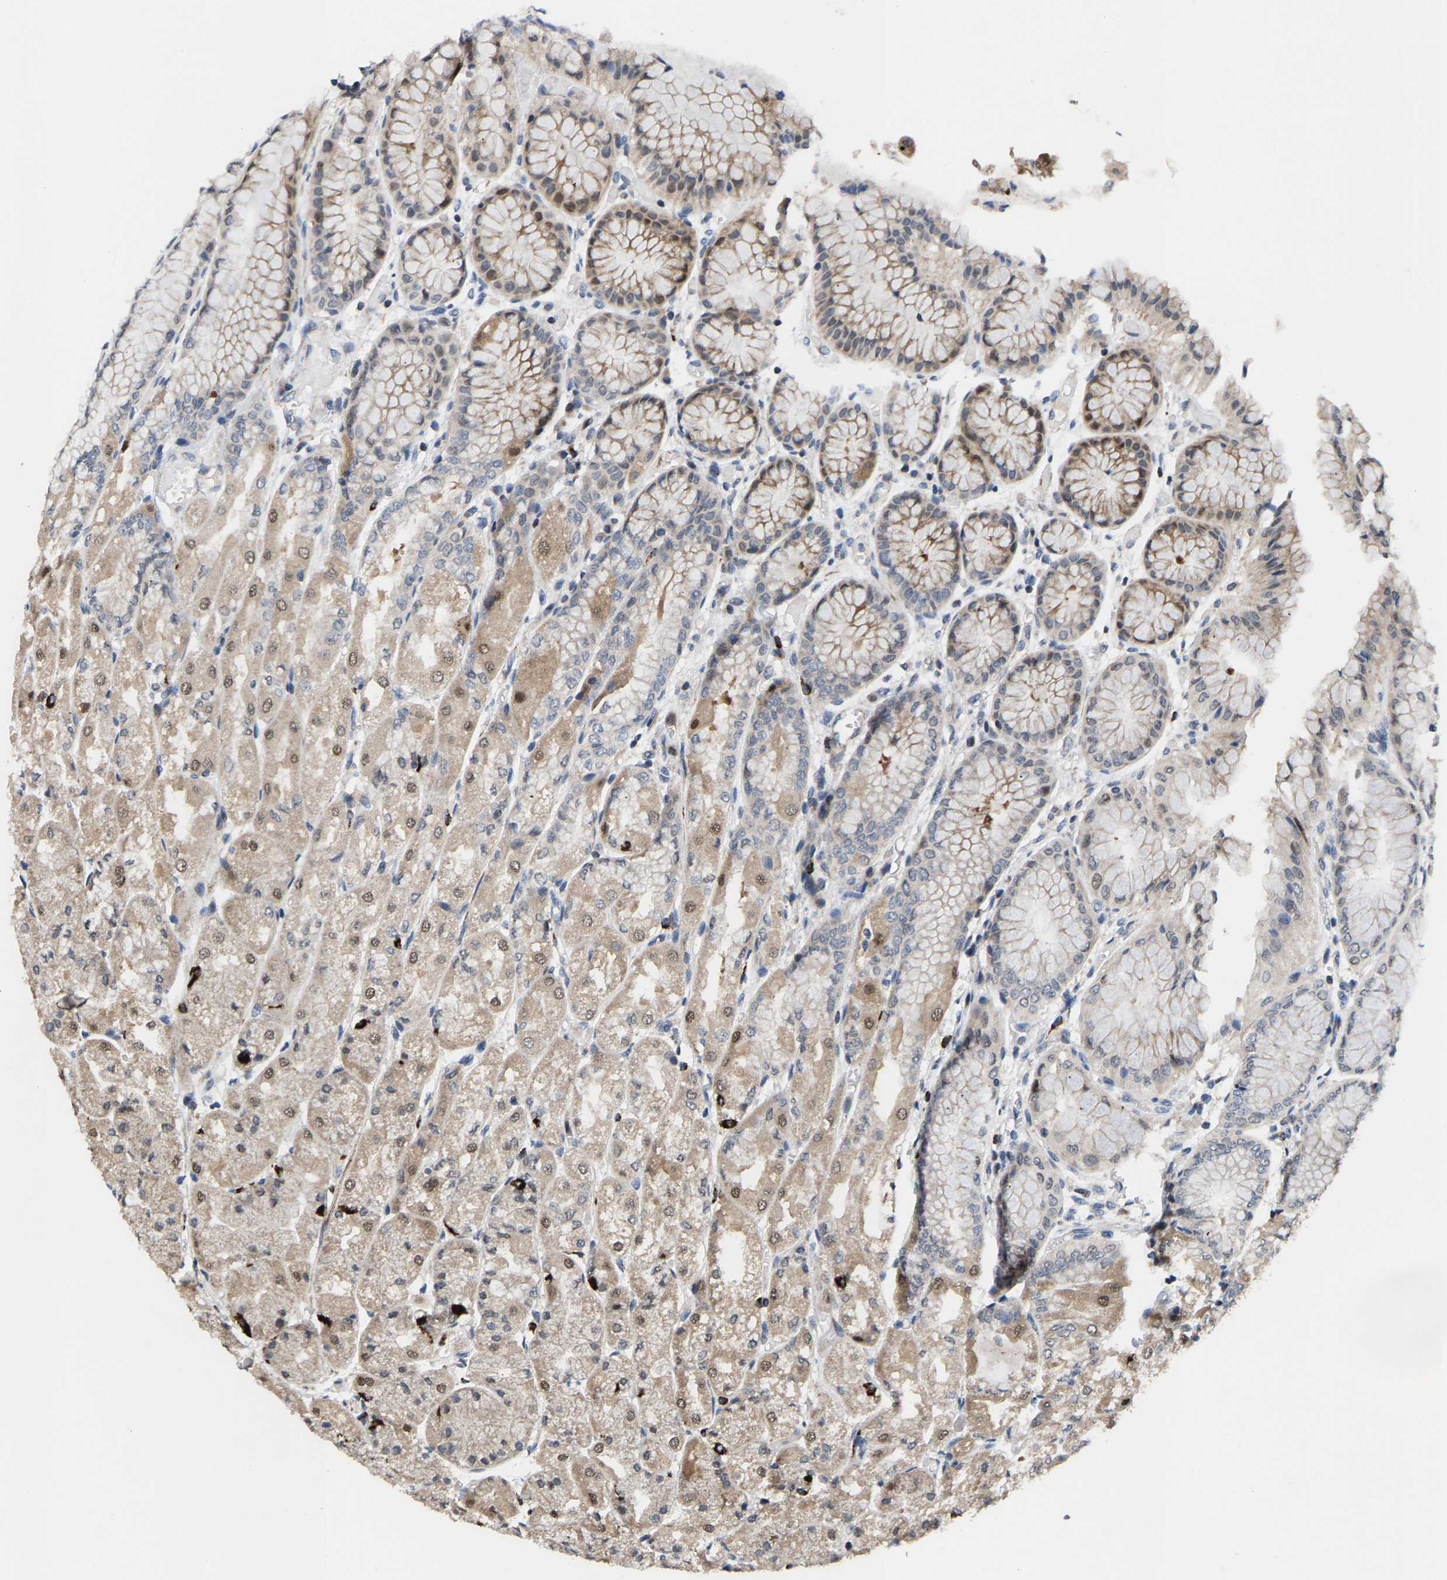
{"staining": {"intensity": "moderate", "quantity": "25%-75%", "location": "cytoplasmic/membranous,nuclear"}, "tissue": "stomach", "cell_type": "Glandular cells", "image_type": "normal", "snomed": [{"axis": "morphology", "description": "Normal tissue, NOS"}, {"axis": "topography", "description": "Stomach, upper"}], "caption": "High-magnification brightfield microscopy of unremarkable stomach stained with DAB (brown) and counterstained with hematoxylin (blue). glandular cells exhibit moderate cytoplasmic/membranous,nuclear positivity is present in approximately25%-75% of cells.", "gene": "TDRKH", "patient": {"sex": "male", "age": 72}}